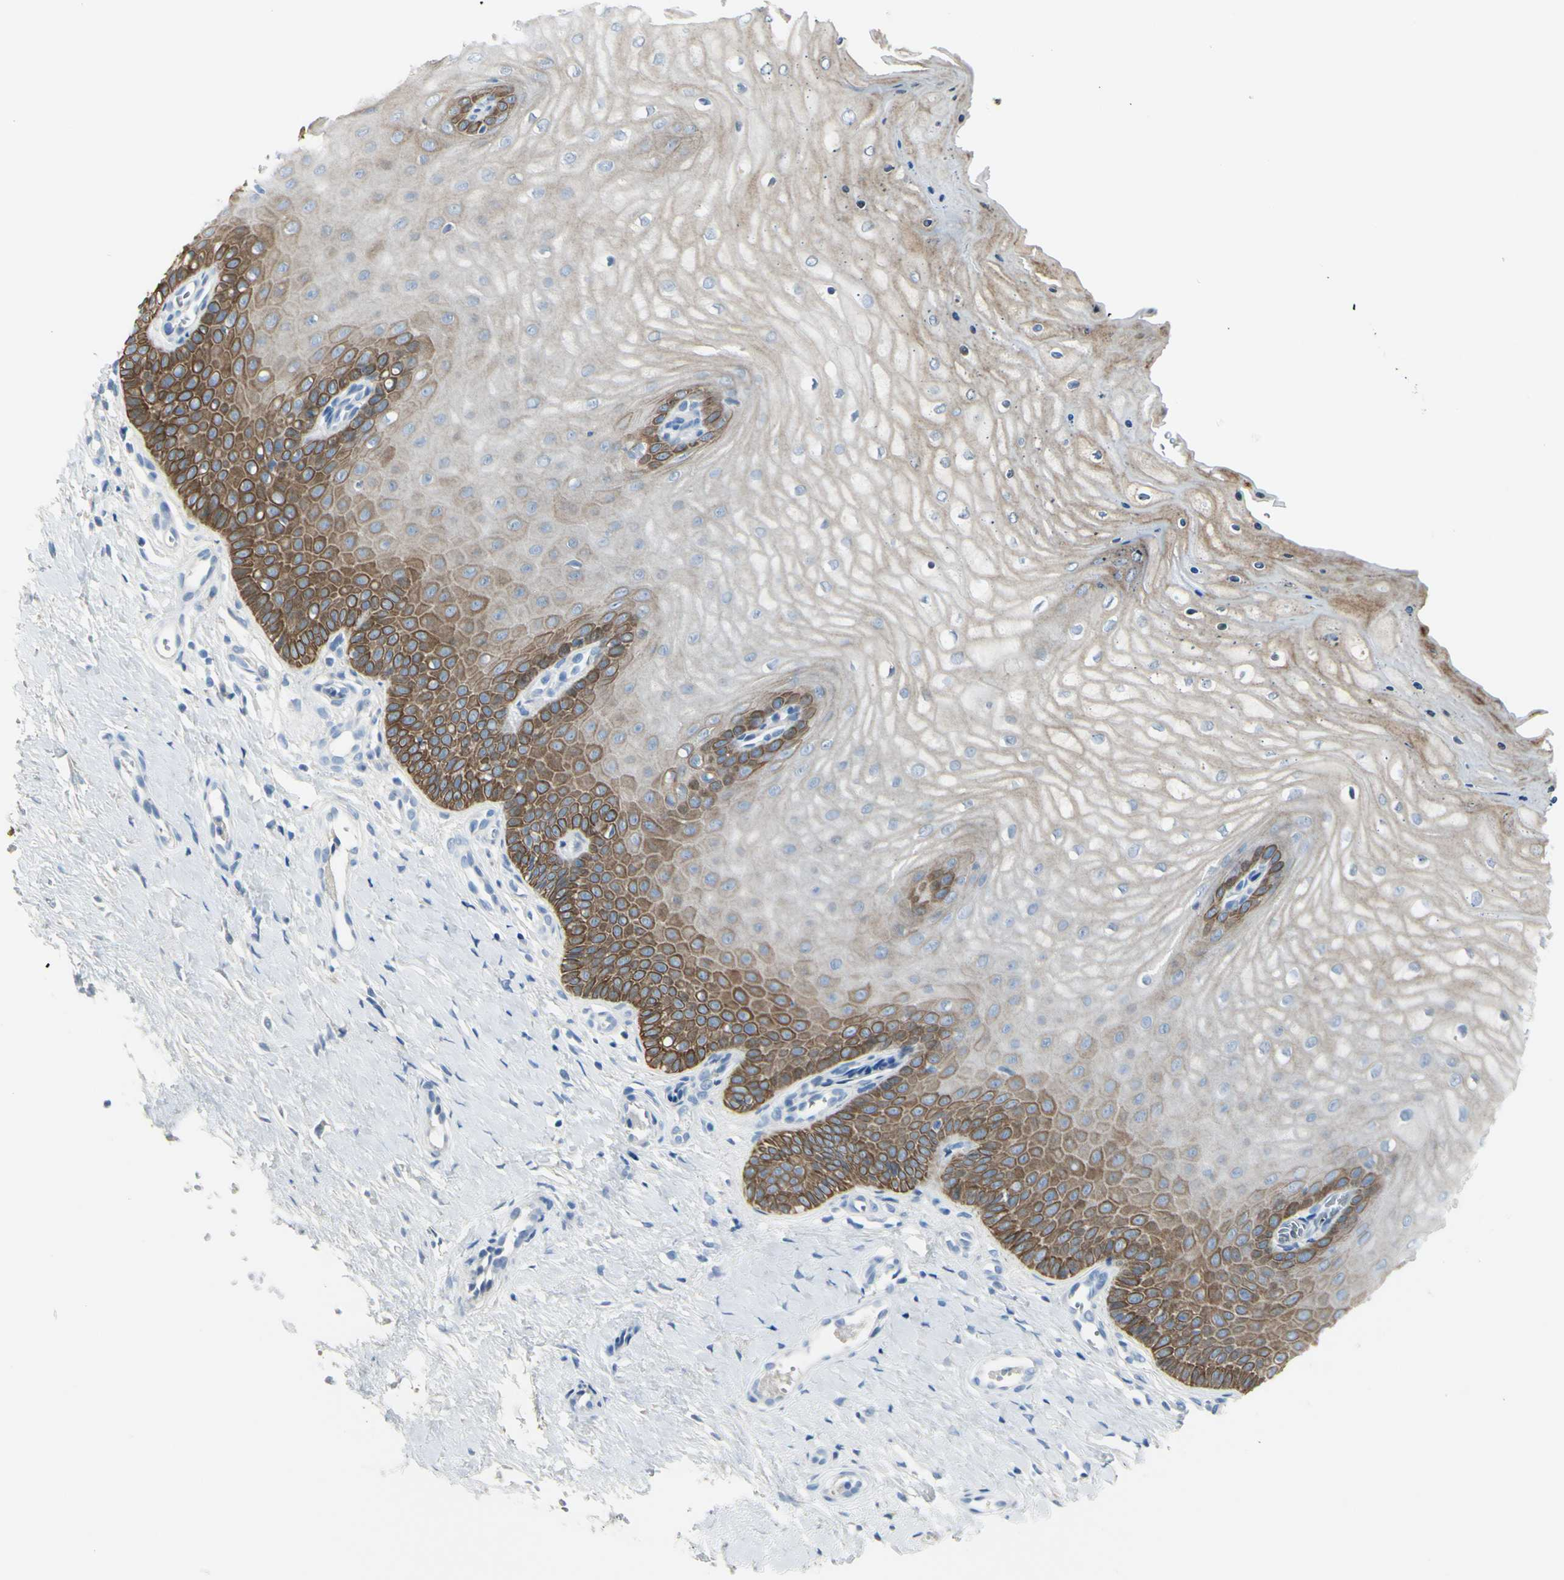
{"staining": {"intensity": "moderate", "quantity": "25%-75%", "location": "cytoplasmic/membranous"}, "tissue": "cervix", "cell_type": "Glandular cells", "image_type": "normal", "snomed": [{"axis": "morphology", "description": "Normal tissue, NOS"}, {"axis": "topography", "description": "Cervix"}], "caption": "DAB immunohistochemical staining of unremarkable human cervix reveals moderate cytoplasmic/membranous protein expression in approximately 25%-75% of glandular cells. Immunohistochemistry stains the protein in brown and the nuclei are stained blue.", "gene": "ZNF557", "patient": {"sex": "female", "age": 55}}